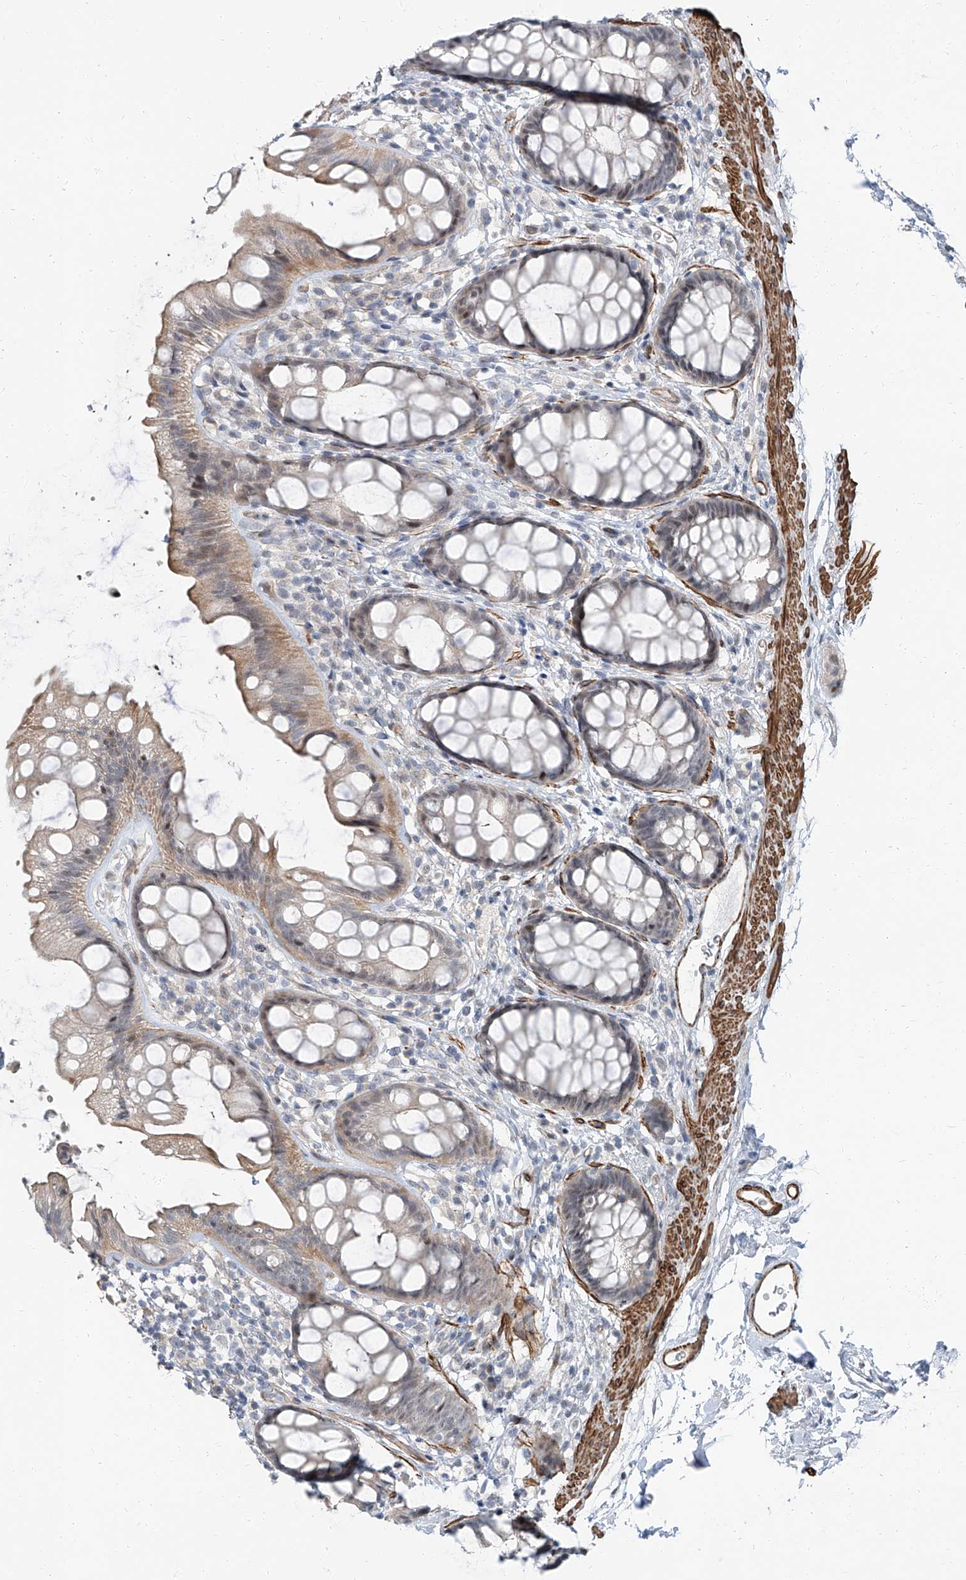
{"staining": {"intensity": "weak", "quantity": "25%-75%", "location": "cytoplasmic/membranous,nuclear"}, "tissue": "rectum", "cell_type": "Glandular cells", "image_type": "normal", "snomed": [{"axis": "morphology", "description": "Normal tissue, NOS"}, {"axis": "topography", "description": "Rectum"}], "caption": "DAB immunohistochemical staining of unremarkable human rectum displays weak cytoplasmic/membranous,nuclear protein expression in approximately 25%-75% of glandular cells.", "gene": "TXLNB", "patient": {"sex": "female", "age": 65}}